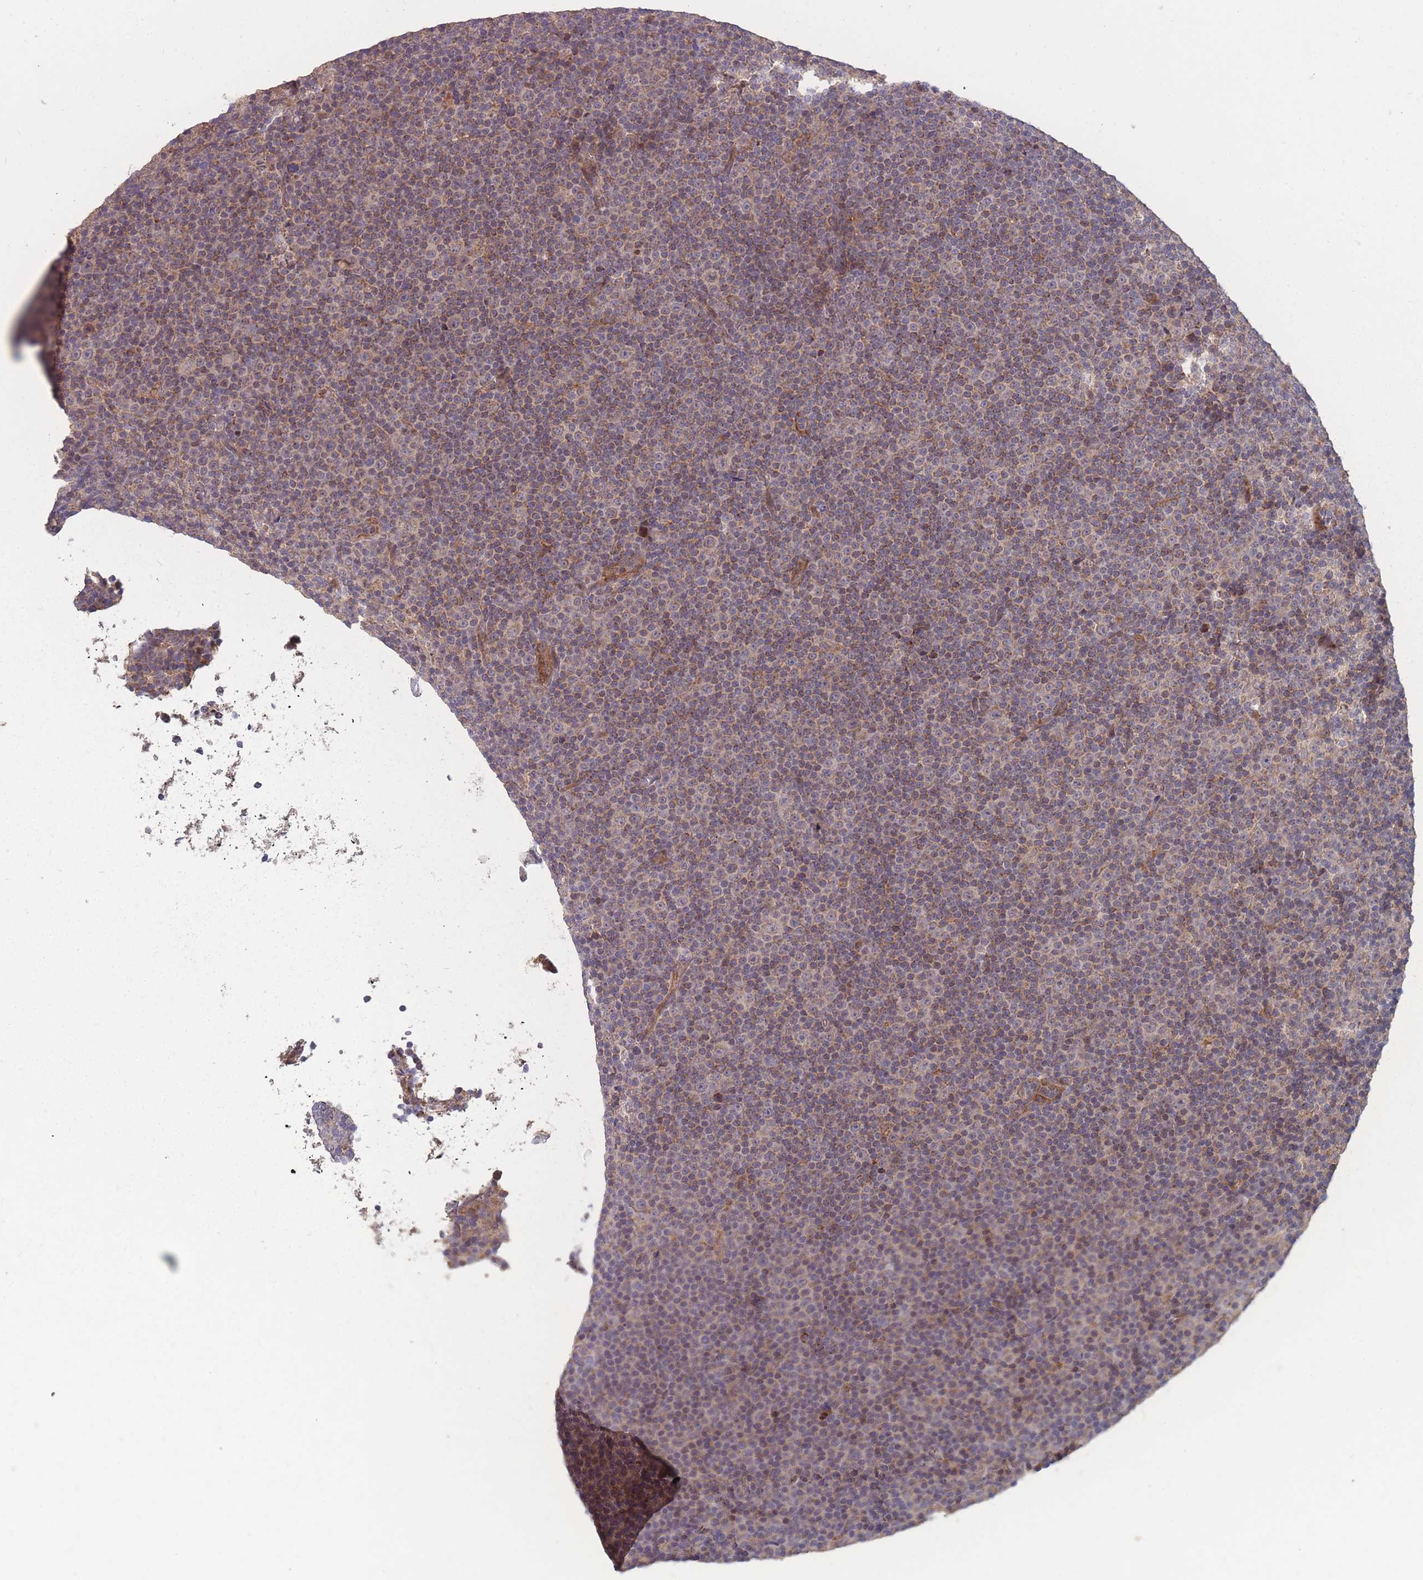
{"staining": {"intensity": "strong", "quantity": "25%-75%", "location": "cytoplasmic/membranous"}, "tissue": "lymphoma", "cell_type": "Tumor cells", "image_type": "cancer", "snomed": [{"axis": "morphology", "description": "Malignant lymphoma, non-Hodgkin's type, Low grade"}, {"axis": "topography", "description": "Lymph node"}], "caption": "The micrograph exhibits a brown stain indicating the presence of a protein in the cytoplasmic/membranous of tumor cells in lymphoma. (Stains: DAB (3,3'-diaminobenzidine) in brown, nuclei in blue, Microscopy: brightfield microscopy at high magnification).", "gene": "SLC35B4", "patient": {"sex": "female", "age": 67}}